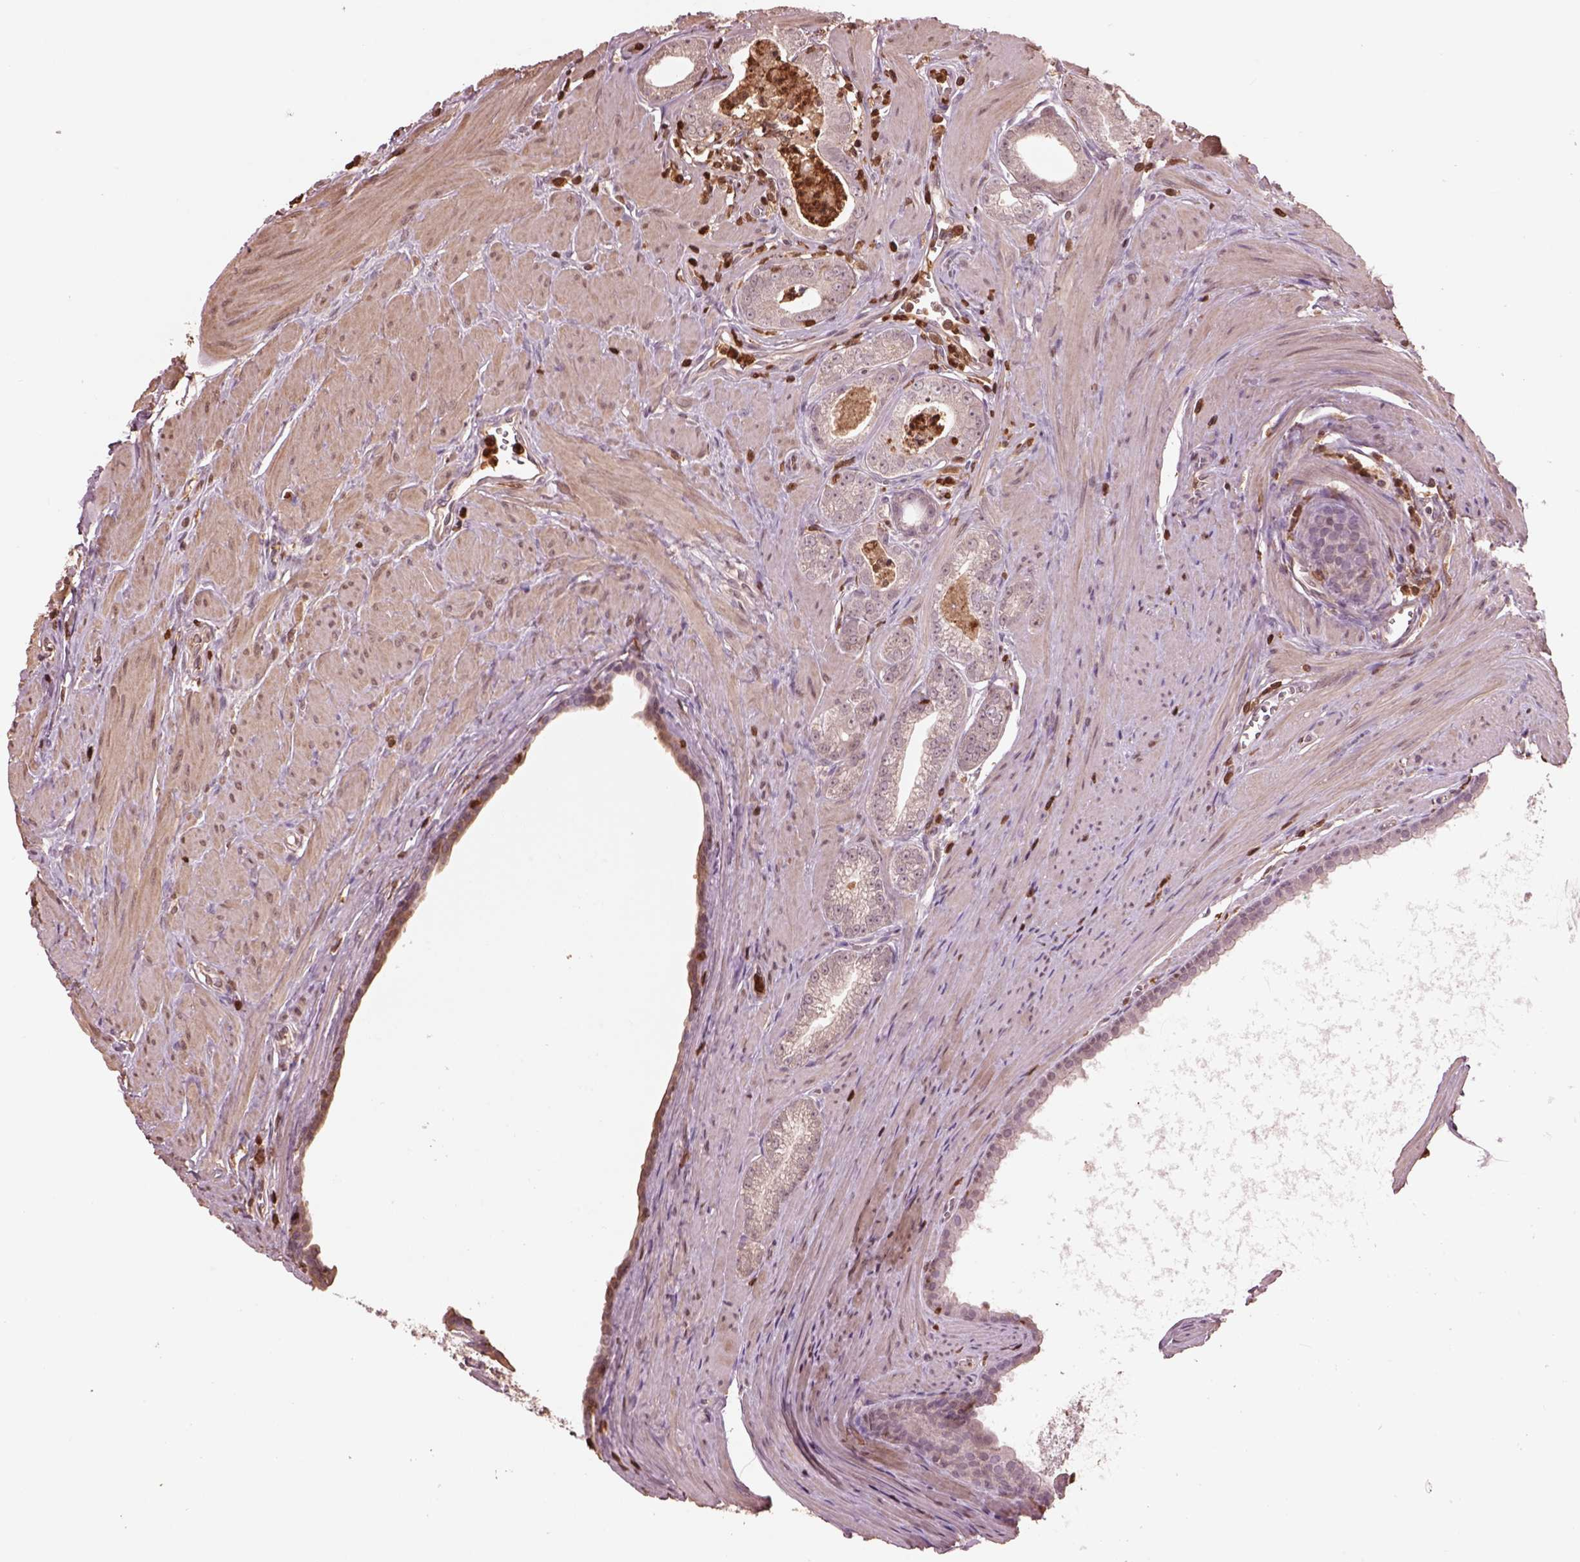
{"staining": {"intensity": "weak", "quantity": "25%-75%", "location": "cytoplasmic/membranous"}, "tissue": "prostate cancer", "cell_type": "Tumor cells", "image_type": "cancer", "snomed": [{"axis": "morphology", "description": "Adenocarcinoma, NOS"}, {"axis": "topography", "description": "Prostate"}], "caption": "A low amount of weak cytoplasmic/membranous expression is identified in approximately 25%-75% of tumor cells in prostate cancer tissue. (DAB (3,3'-diaminobenzidine) IHC with brightfield microscopy, high magnification).", "gene": "IL31RA", "patient": {"sex": "male", "age": 71}}